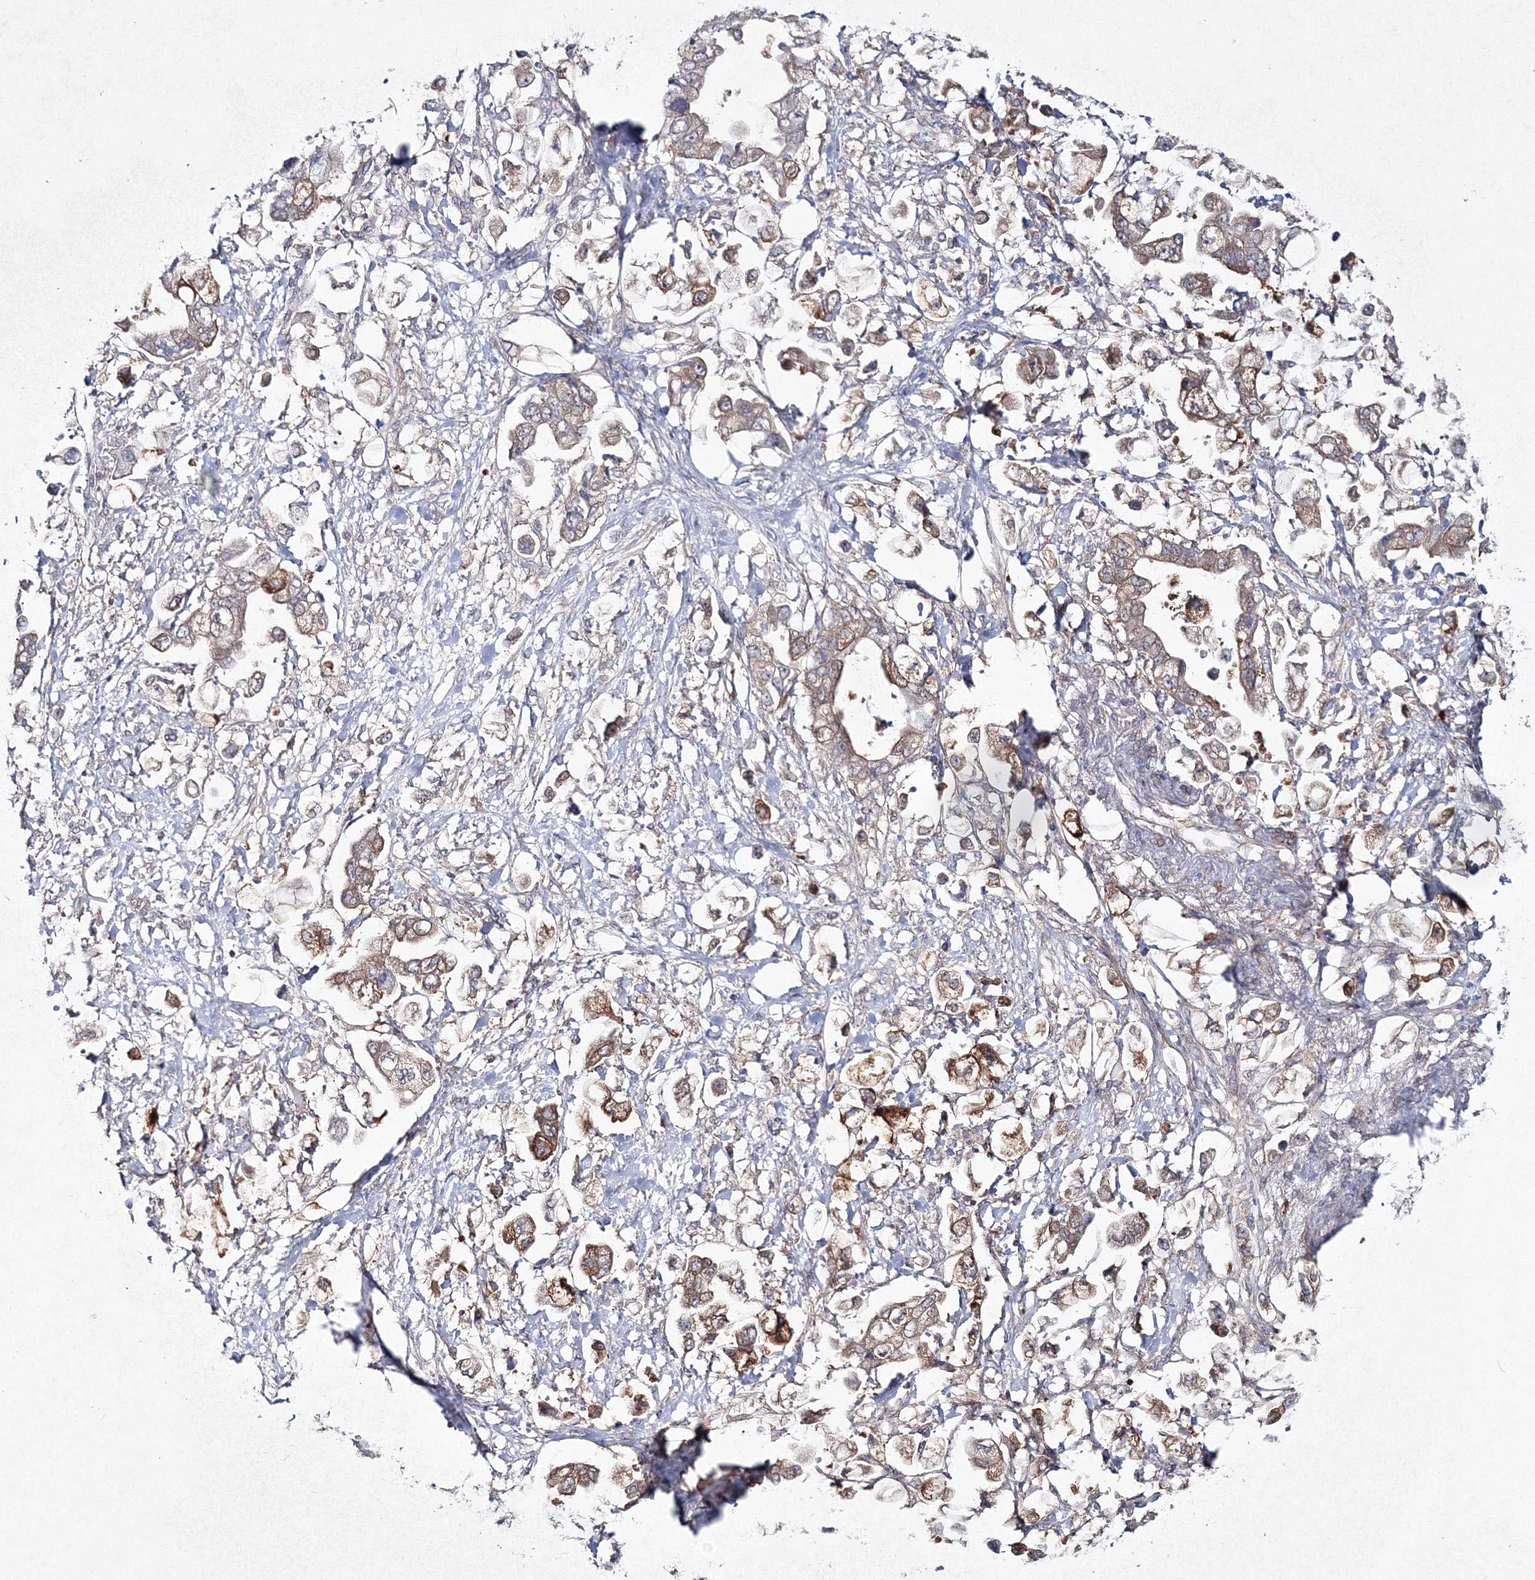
{"staining": {"intensity": "moderate", "quantity": ">75%", "location": "cytoplasmic/membranous"}, "tissue": "stomach cancer", "cell_type": "Tumor cells", "image_type": "cancer", "snomed": [{"axis": "morphology", "description": "Adenocarcinoma, NOS"}, {"axis": "topography", "description": "Stomach"}], "caption": "Moderate cytoplasmic/membranous protein positivity is identified in approximately >75% of tumor cells in stomach adenocarcinoma.", "gene": "IPMK", "patient": {"sex": "male", "age": 62}}